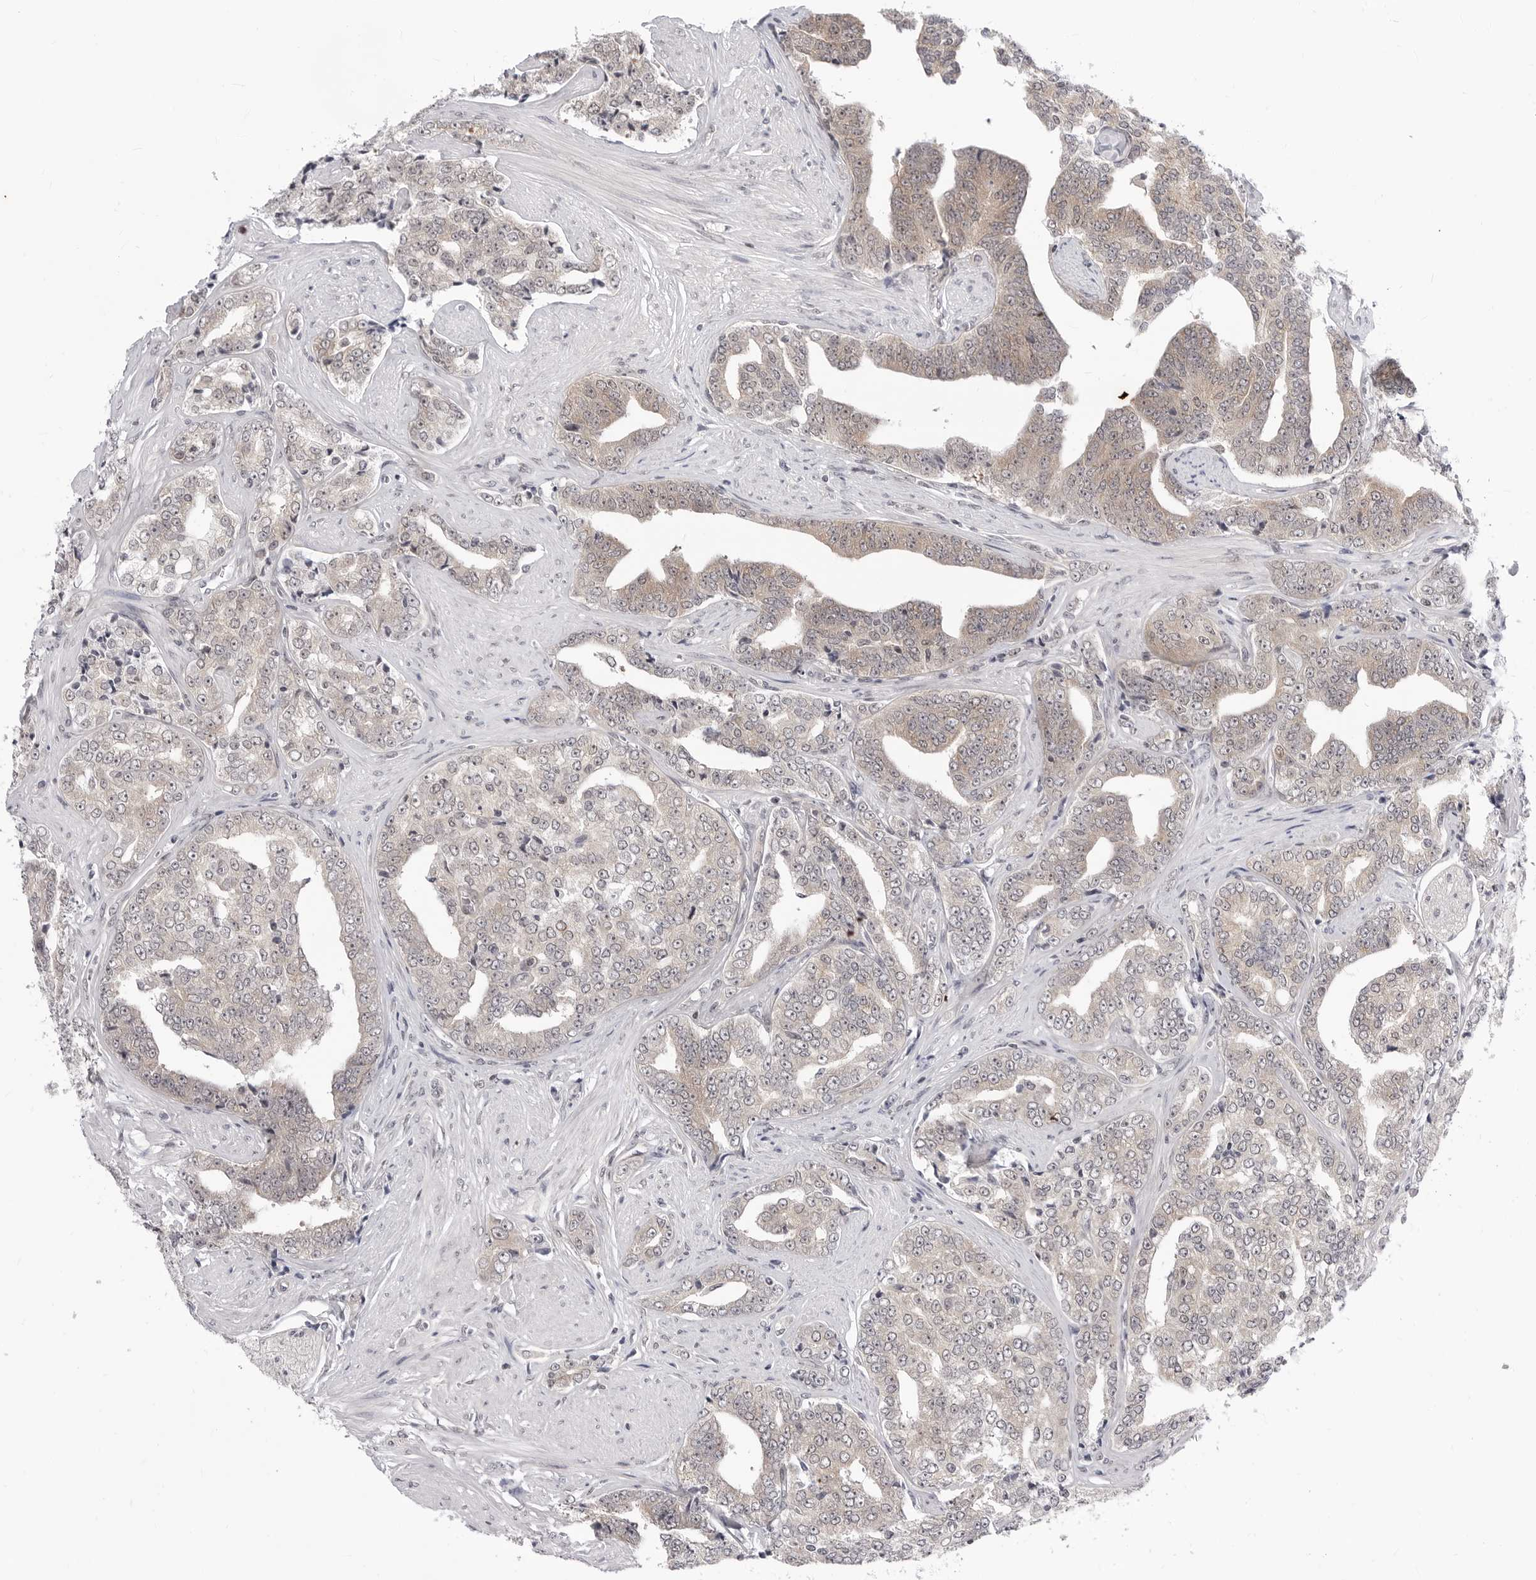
{"staining": {"intensity": "weak", "quantity": "<25%", "location": "cytoplasmic/membranous"}, "tissue": "prostate cancer", "cell_type": "Tumor cells", "image_type": "cancer", "snomed": [{"axis": "morphology", "description": "Adenocarcinoma, High grade"}, {"axis": "topography", "description": "Prostate"}], "caption": "Tumor cells are negative for protein expression in human prostate high-grade adenocarcinoma.", "gene": "PPP2R5C", "patient": {"sex": "male", "age": 71}}